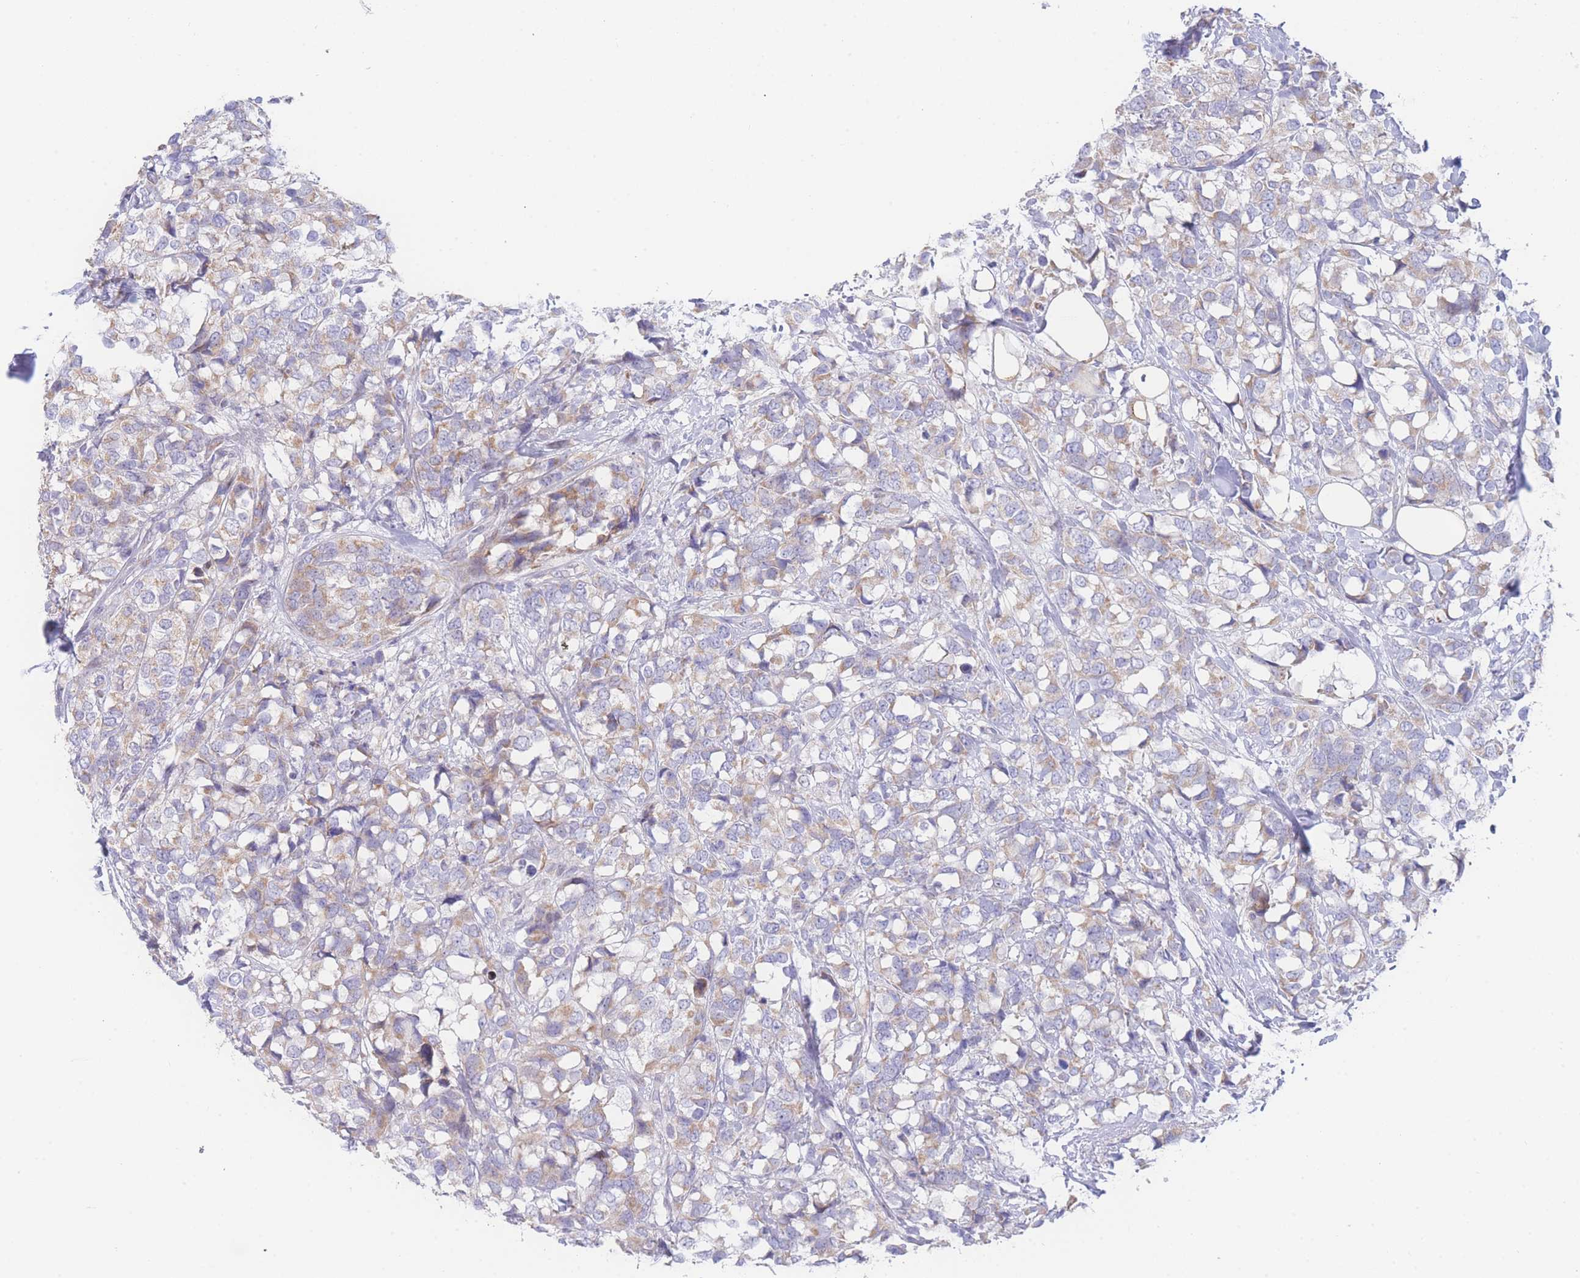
{"staining": {"intensity": "weak", "quantity": "25%-75%", "location": "cytoplasmic/membranous"}, "tissue": "breast cancer", "cell_type": "Tumor cells", "image_type": "cancer", "snomed": [{"axis": "morphology", "description": "Lobular carcinoma"}, {"axis": "topography", "description": "Breast"}], "caption": "Breast cancer (lobular carcinoma) stained with immunohistochemistry reveals weak cytoplasmic/membranous staining in approximately 25%-75% of tumor cells.", "gene": "GPAM", "patient": {"sex": "female", "age": 59}}